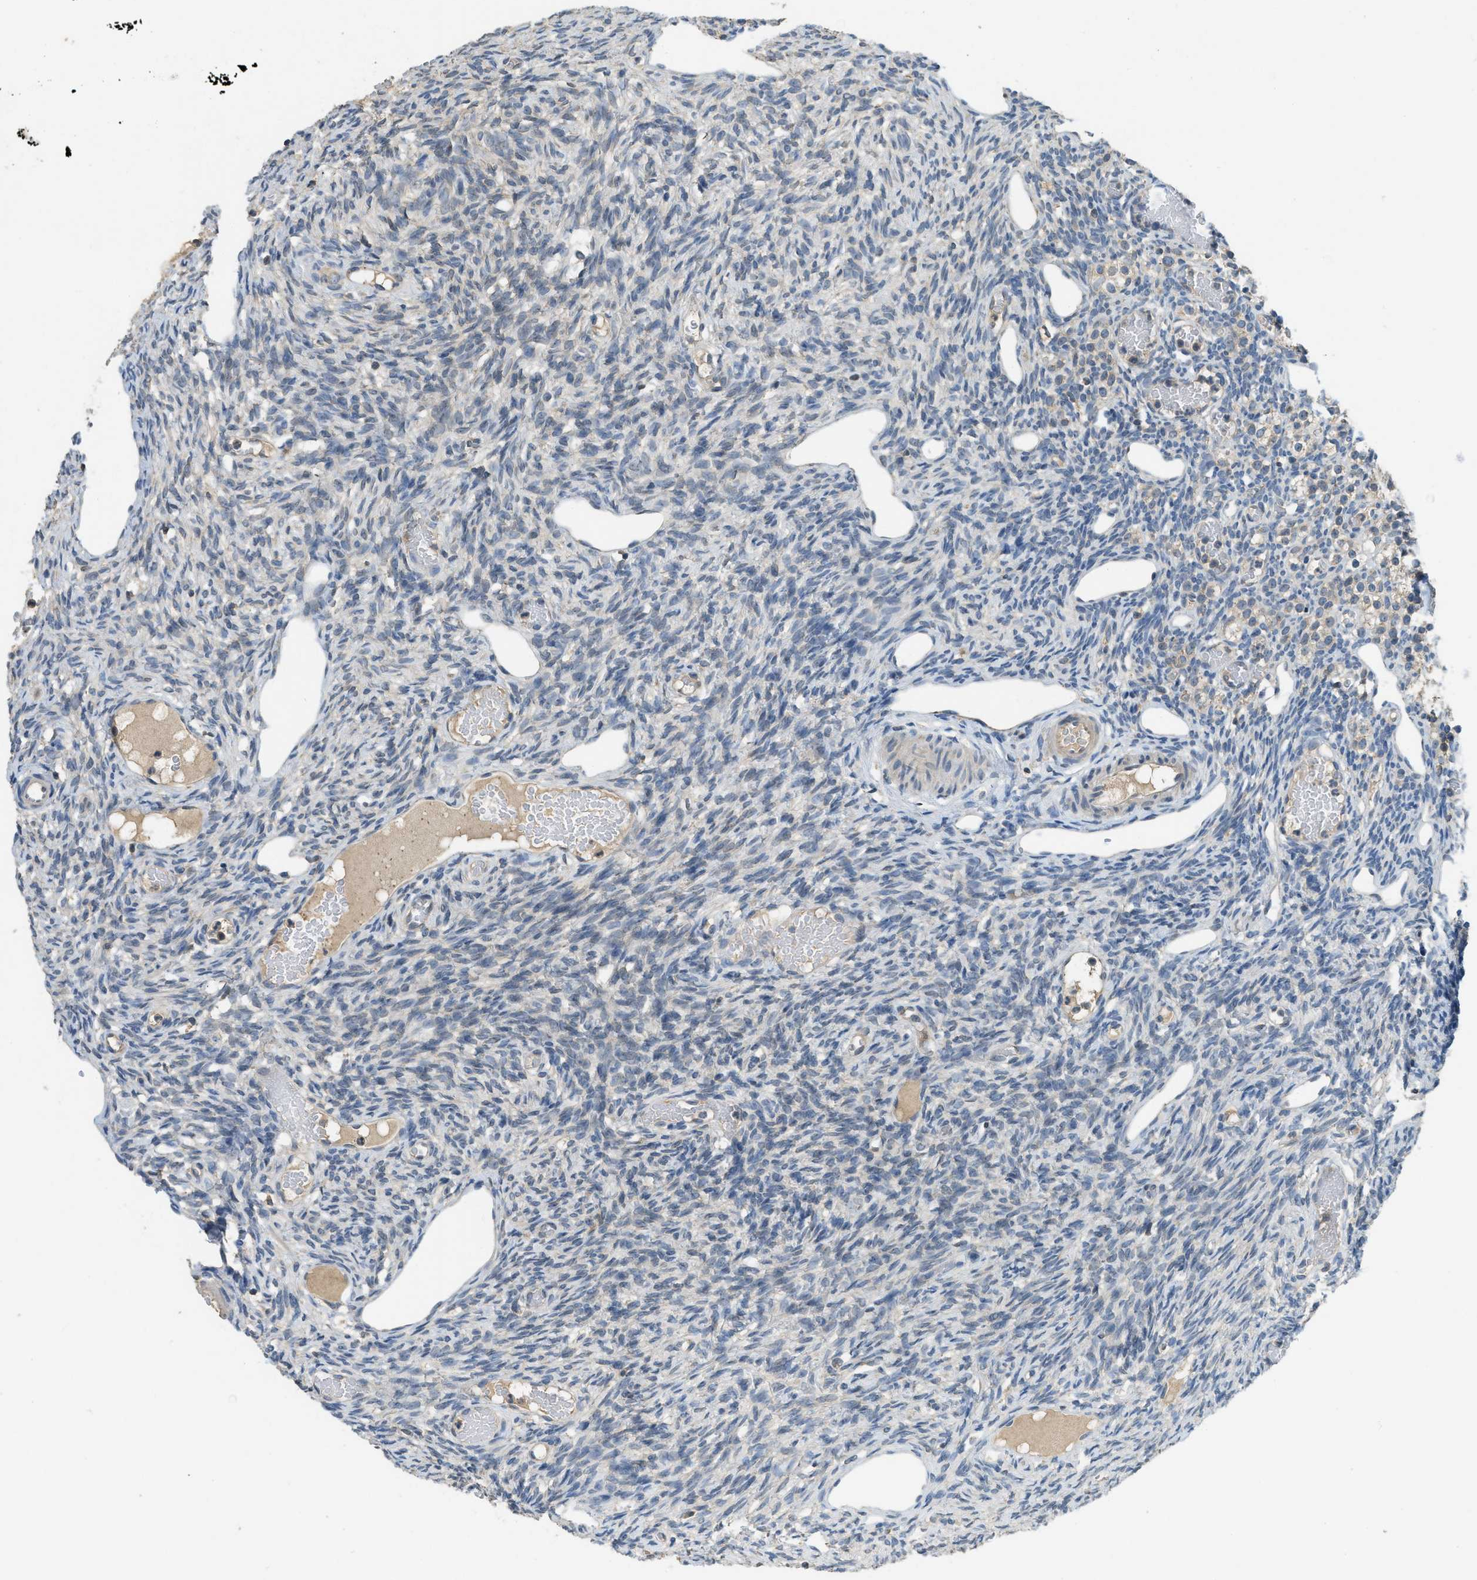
{"staining": {"intensity": "weak", "quantity": ">75%", "location": "cytoplasmic/membranous"}, "tissue": "ovary", "cell_type": "Follicle cells", "image_type": "normal", "snomed": [{"axis": "morphology", "description": "Normal tissue, NOS"}, {"axis": "topography", "description": "Ovary"}], "caption": "Immunohistochemistry (DAB (3,3'-diaminobenzidine)) staining of normal ovary displays weak cytoplasmic/membranous protein positivity in about >75% of follicle cells.", "gene": "MIS18A", "patient": {"sex": "female", "age": 33}}